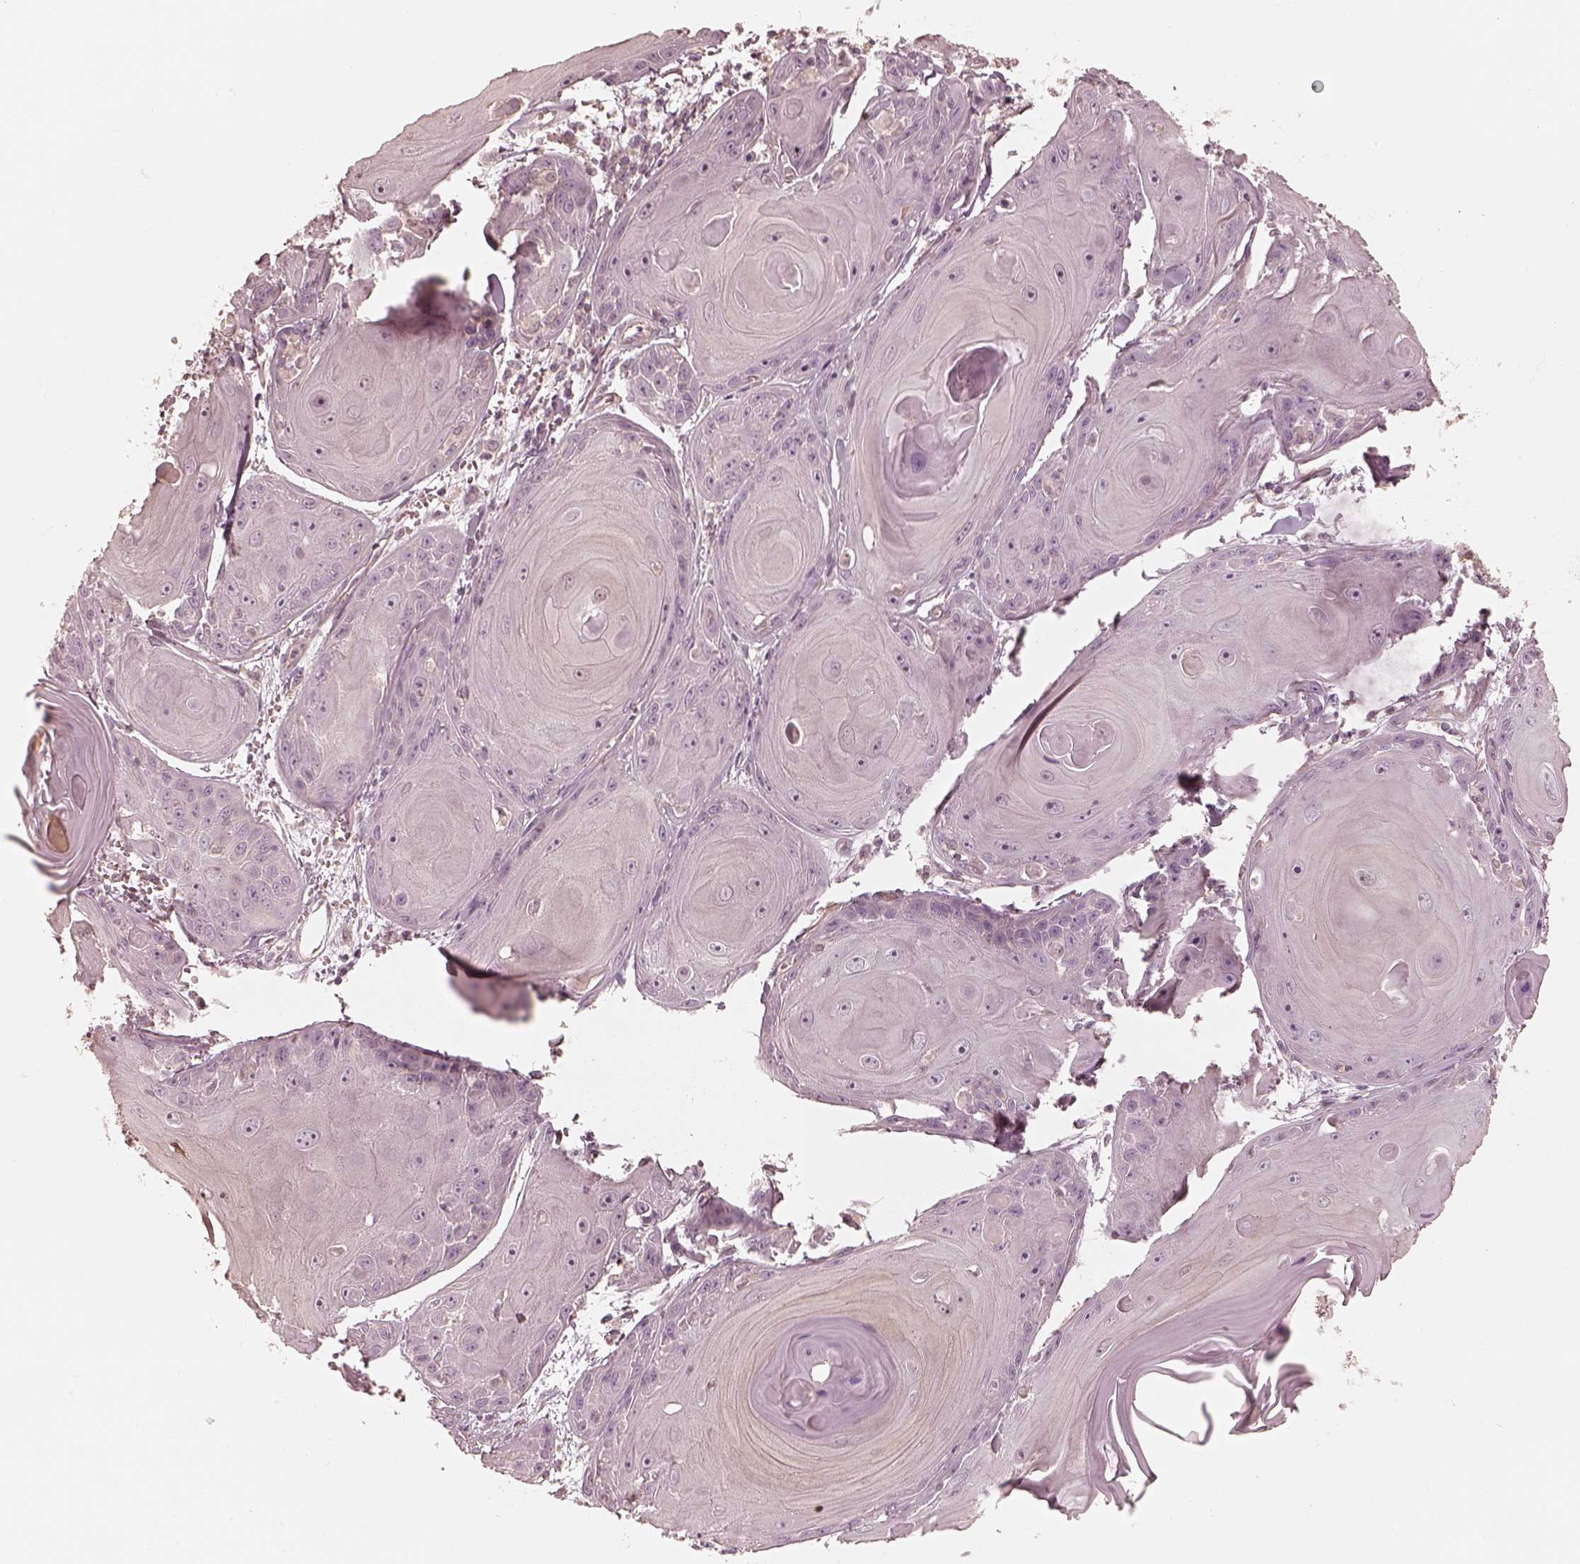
{"staining": {"intensity": "negative", "quantity": "none", "location": "none"}, "tissue": "skin cancer", "cell_type": "Tumor cells", "image_type": "cancer", "snomed": [{"axis": "morphology", "description": "Squamous cell carcinoma, NOS"}, {"axis": "topography", "description": "Skin"}, {"axis": "topography", "description": "Vulva"}], "caption": "Immunohistochemistry micrograph of skin squamous cell carcinoma stained for a protein (brown), which demonstrates no positivity in tumor cells.", "gene": "KIF5C", "patient": {"sex": "female", "age": 85}}